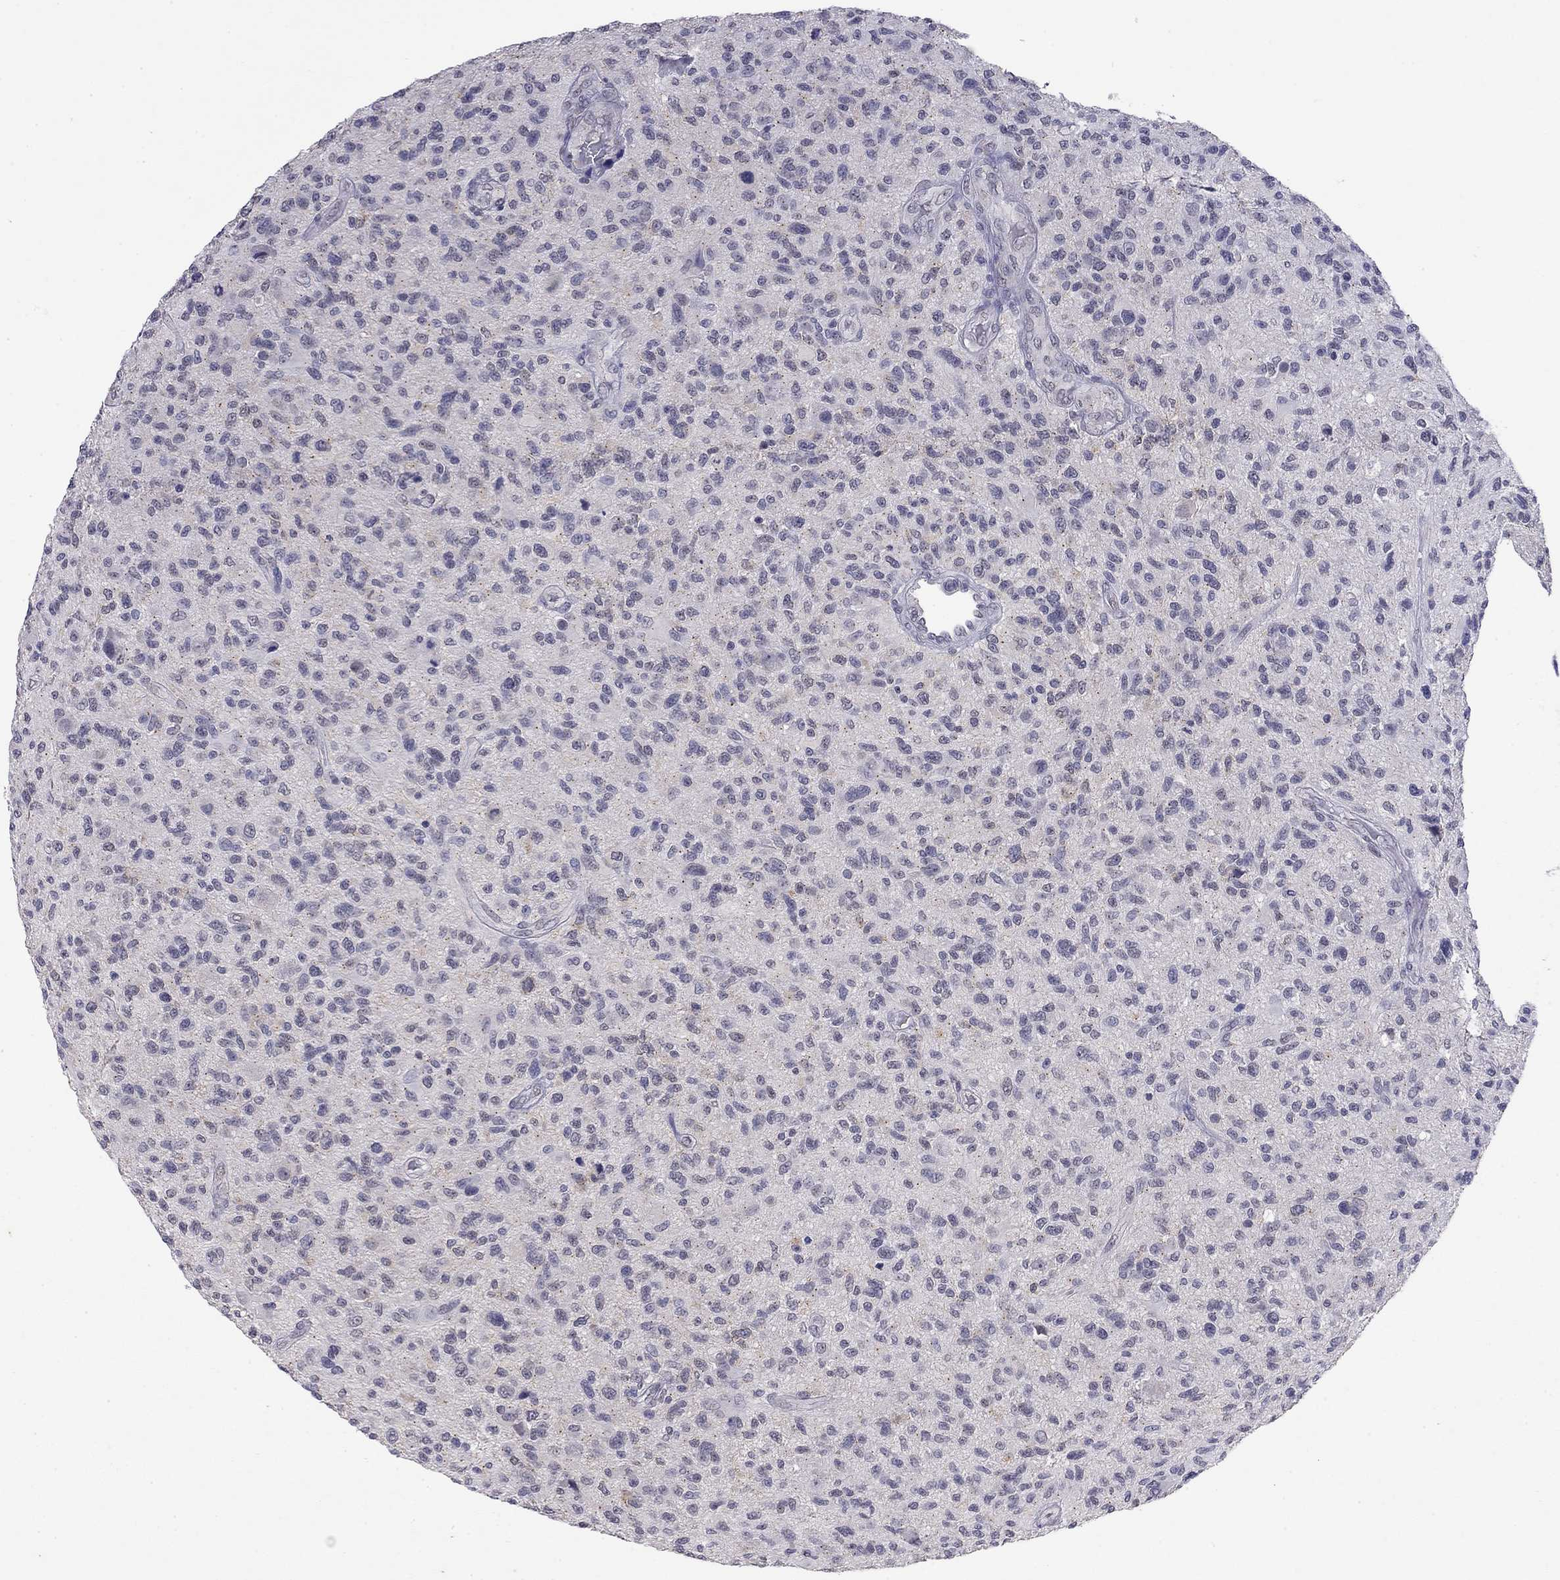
{"staining": {"intensity": "negative", "quantity": "none", "location": "none"}, "tissue": "glioma", "cell_type": "Tumor cells", "image_type": "cancer", "snomed": [{"axis": "morphology", "description": "Glioma, malignant, High grade"}, {"axis": "topography", "description": "Brain"}], "caption": "Malignant glioma (high-grade) was stained to show a protein in brown. There is no significant staining in tumor cells.", "gene": "WNK3", "patient": {"sex": "male", "age": 47}}